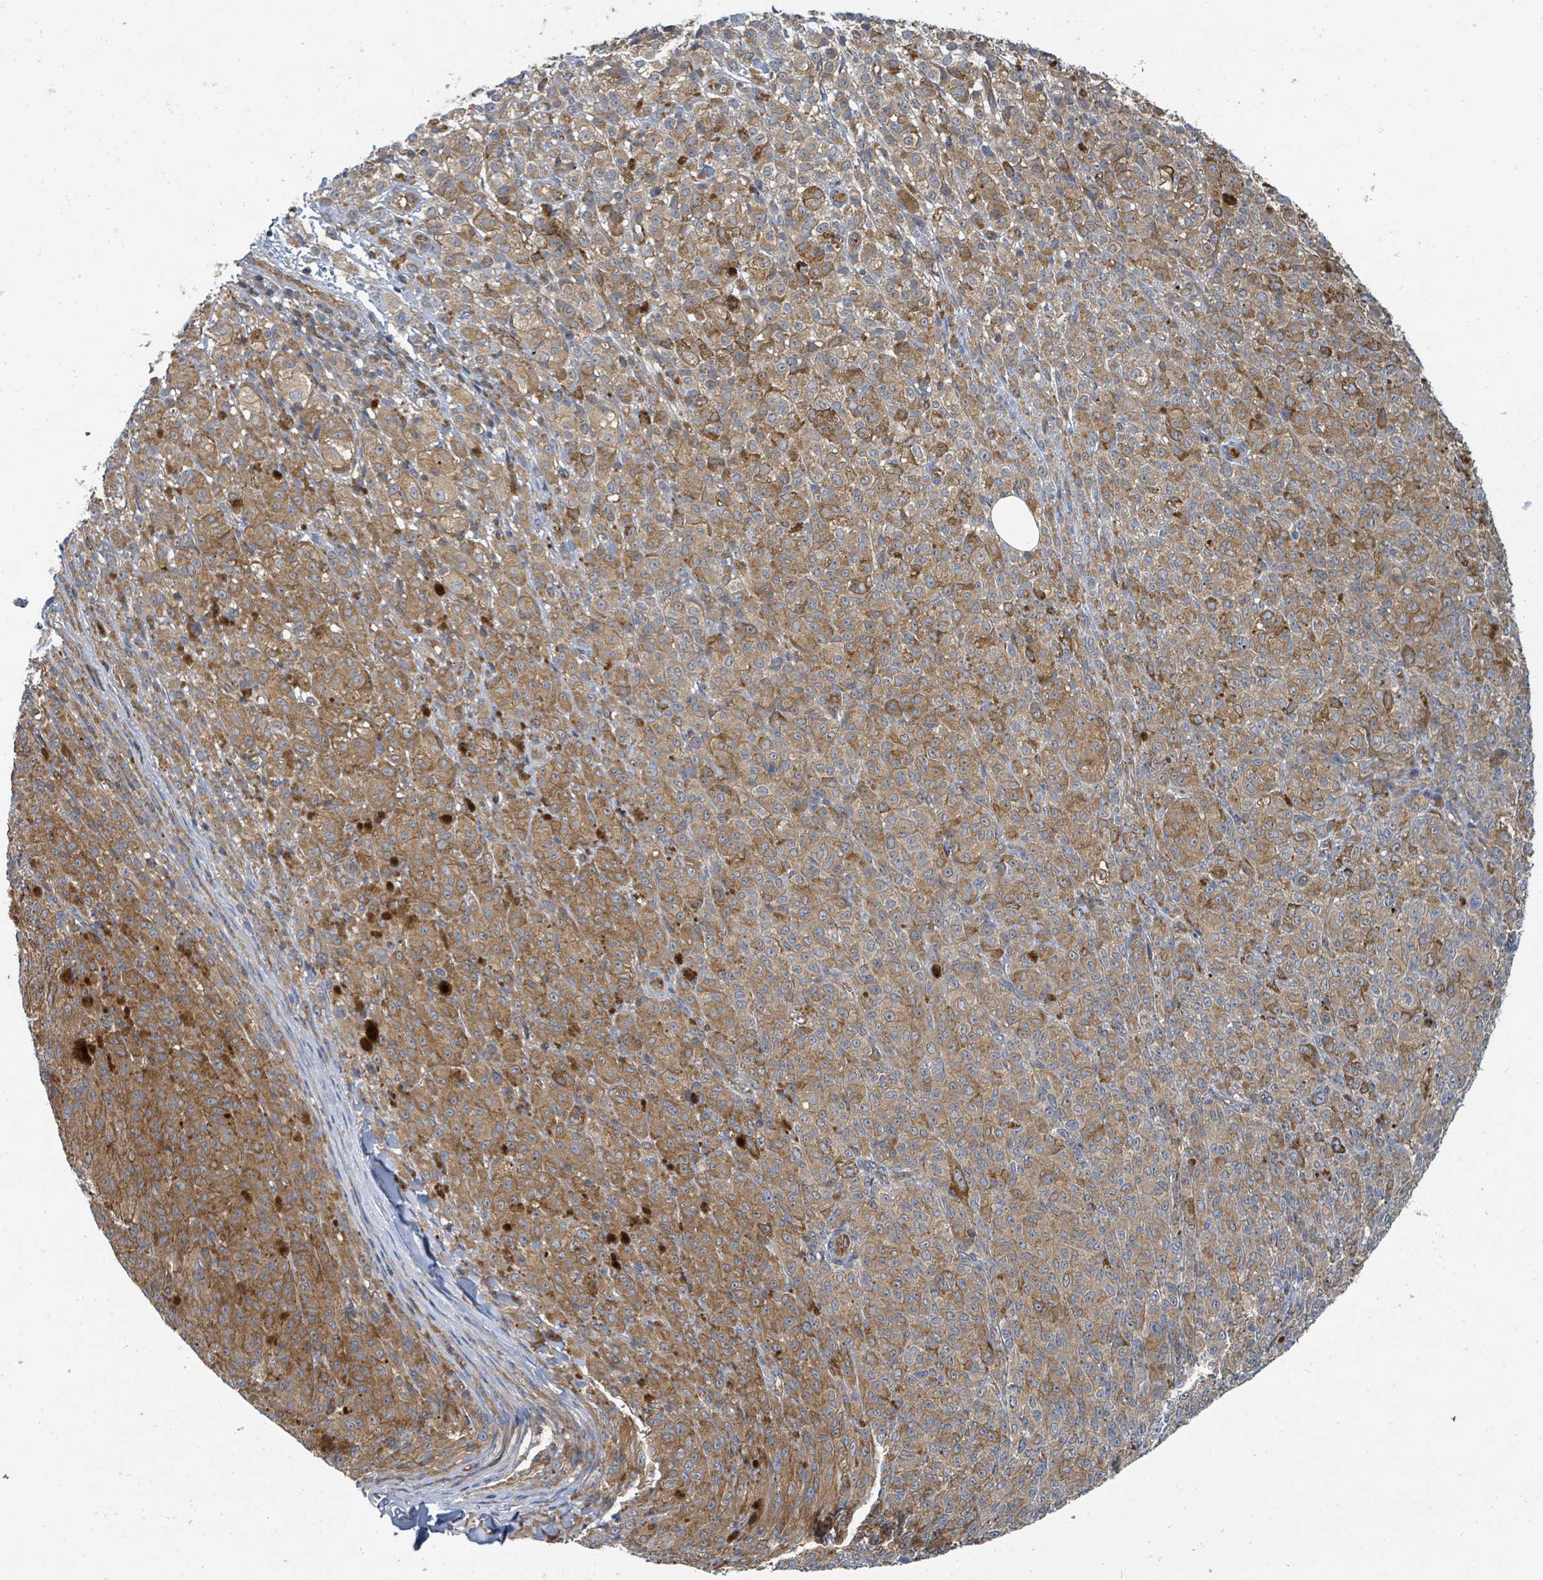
{"staining": {"intensity": "moderate", "quantity": ">75%", "location": "cytoplasmic/membranous"}, "tissue": "melanoma", "cell_type": "Tumor cells", "image_type": "cancer", "snomed": [{"axis": "morphology", "description": "Malignant melanoma, NOS"}, {"axis": "topography", "description": "Skin"}], "caption": "A photomicrograph of human melanoma stained for a protein shows moderate cytoplasmic/membranous brown staining in tumor cells.", "gene": "BOLA2B", "patient": {"sex": "female", "age": 52}}